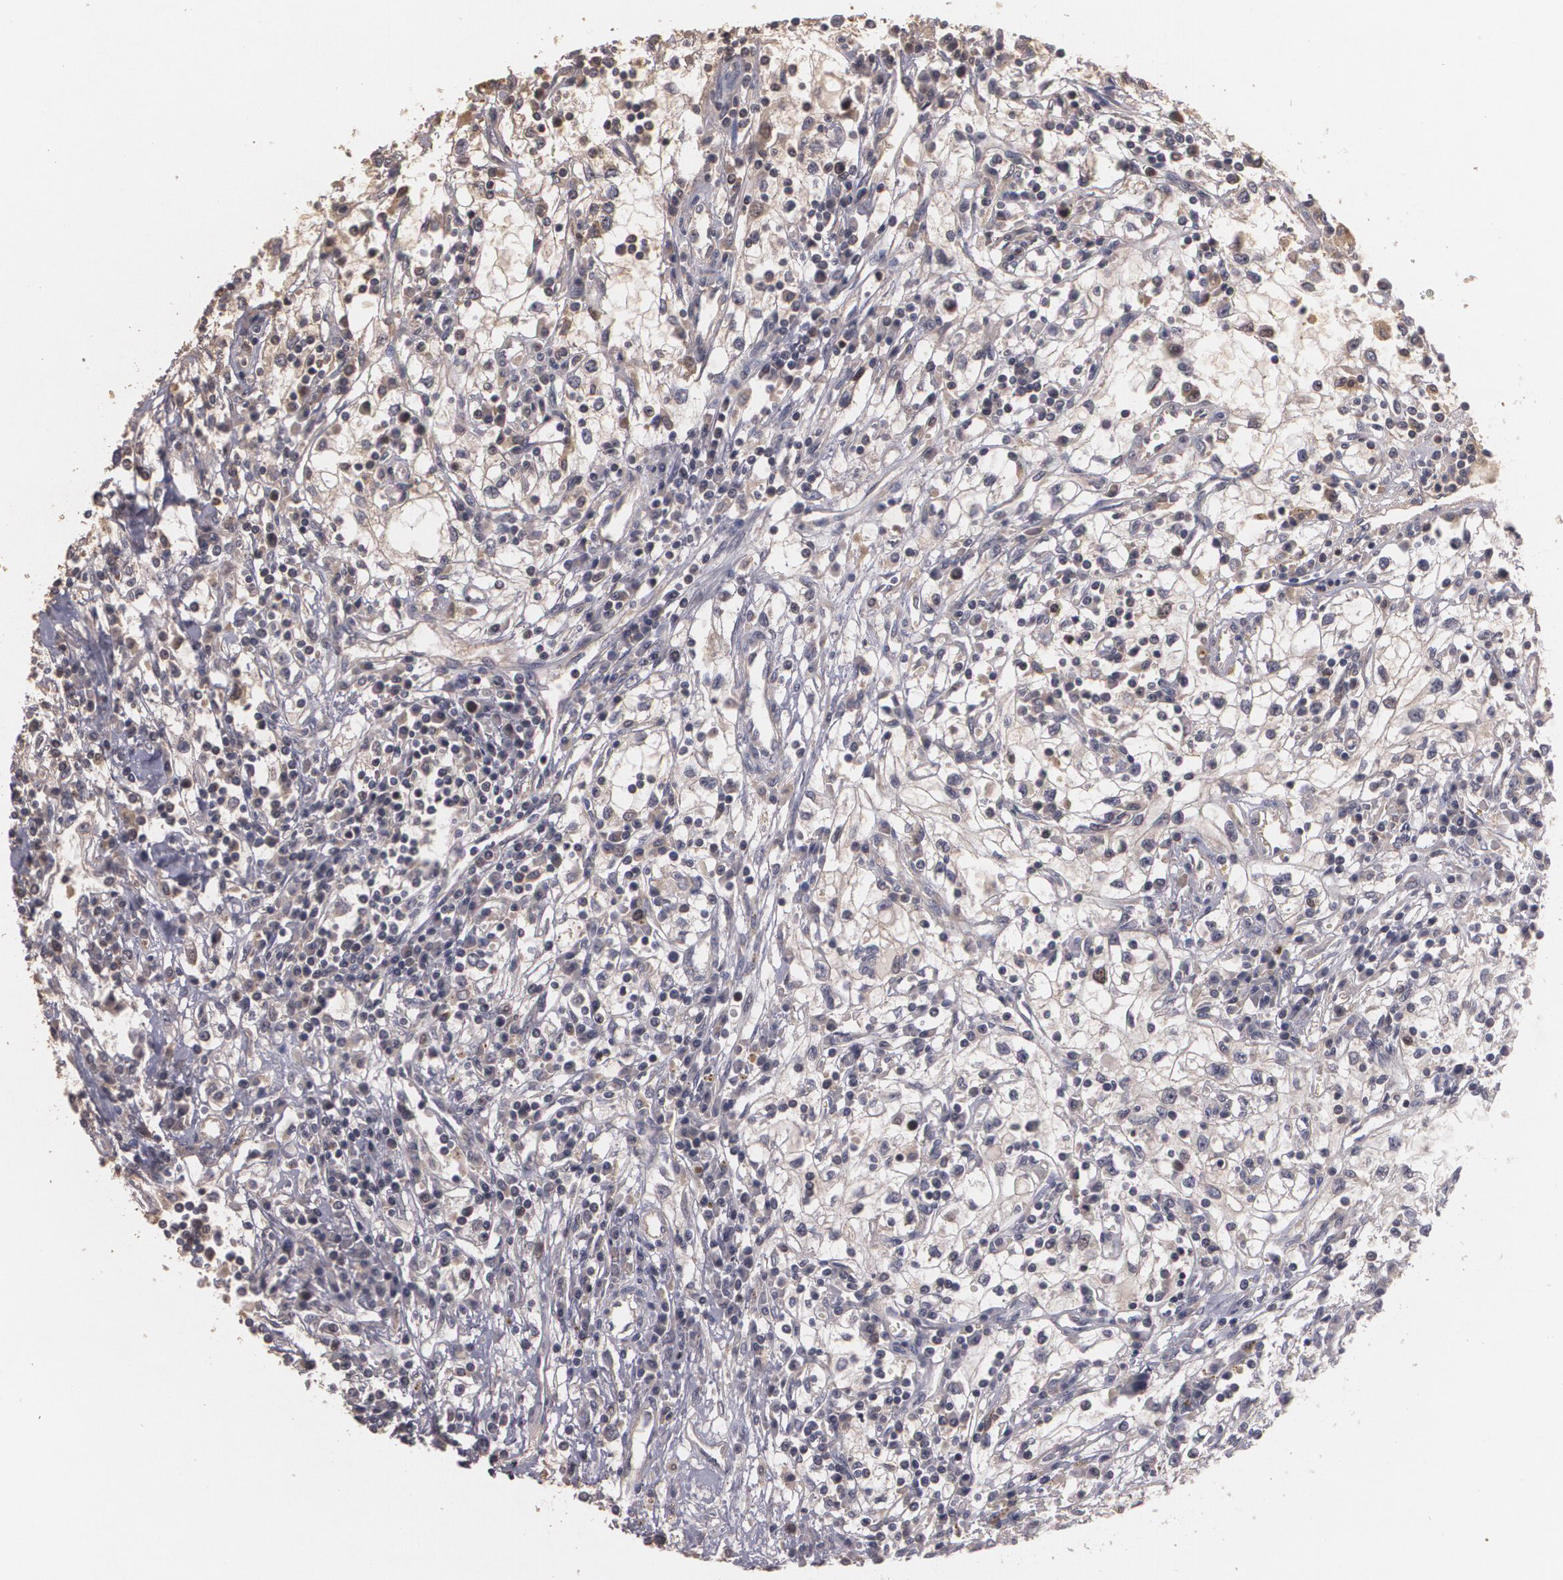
{"staining": {"intensity": "weak", "quantity": "<25%", "location": "cytoplasmic/membranous"}, "tissue": "renal cancer", "cell_type": "Tumor cells", "image_type": "cancer", "snomed": [{"axis": "morphology", "description": "Adenocarcinoma, NOS"}, {"axis": "topography", "description": "Kidney"}], "caption": "Tumor cells show no significant protein positivity in renal cancer.", "gene": "BRCA1", "patient": {"sex": "male", "age": 82}}